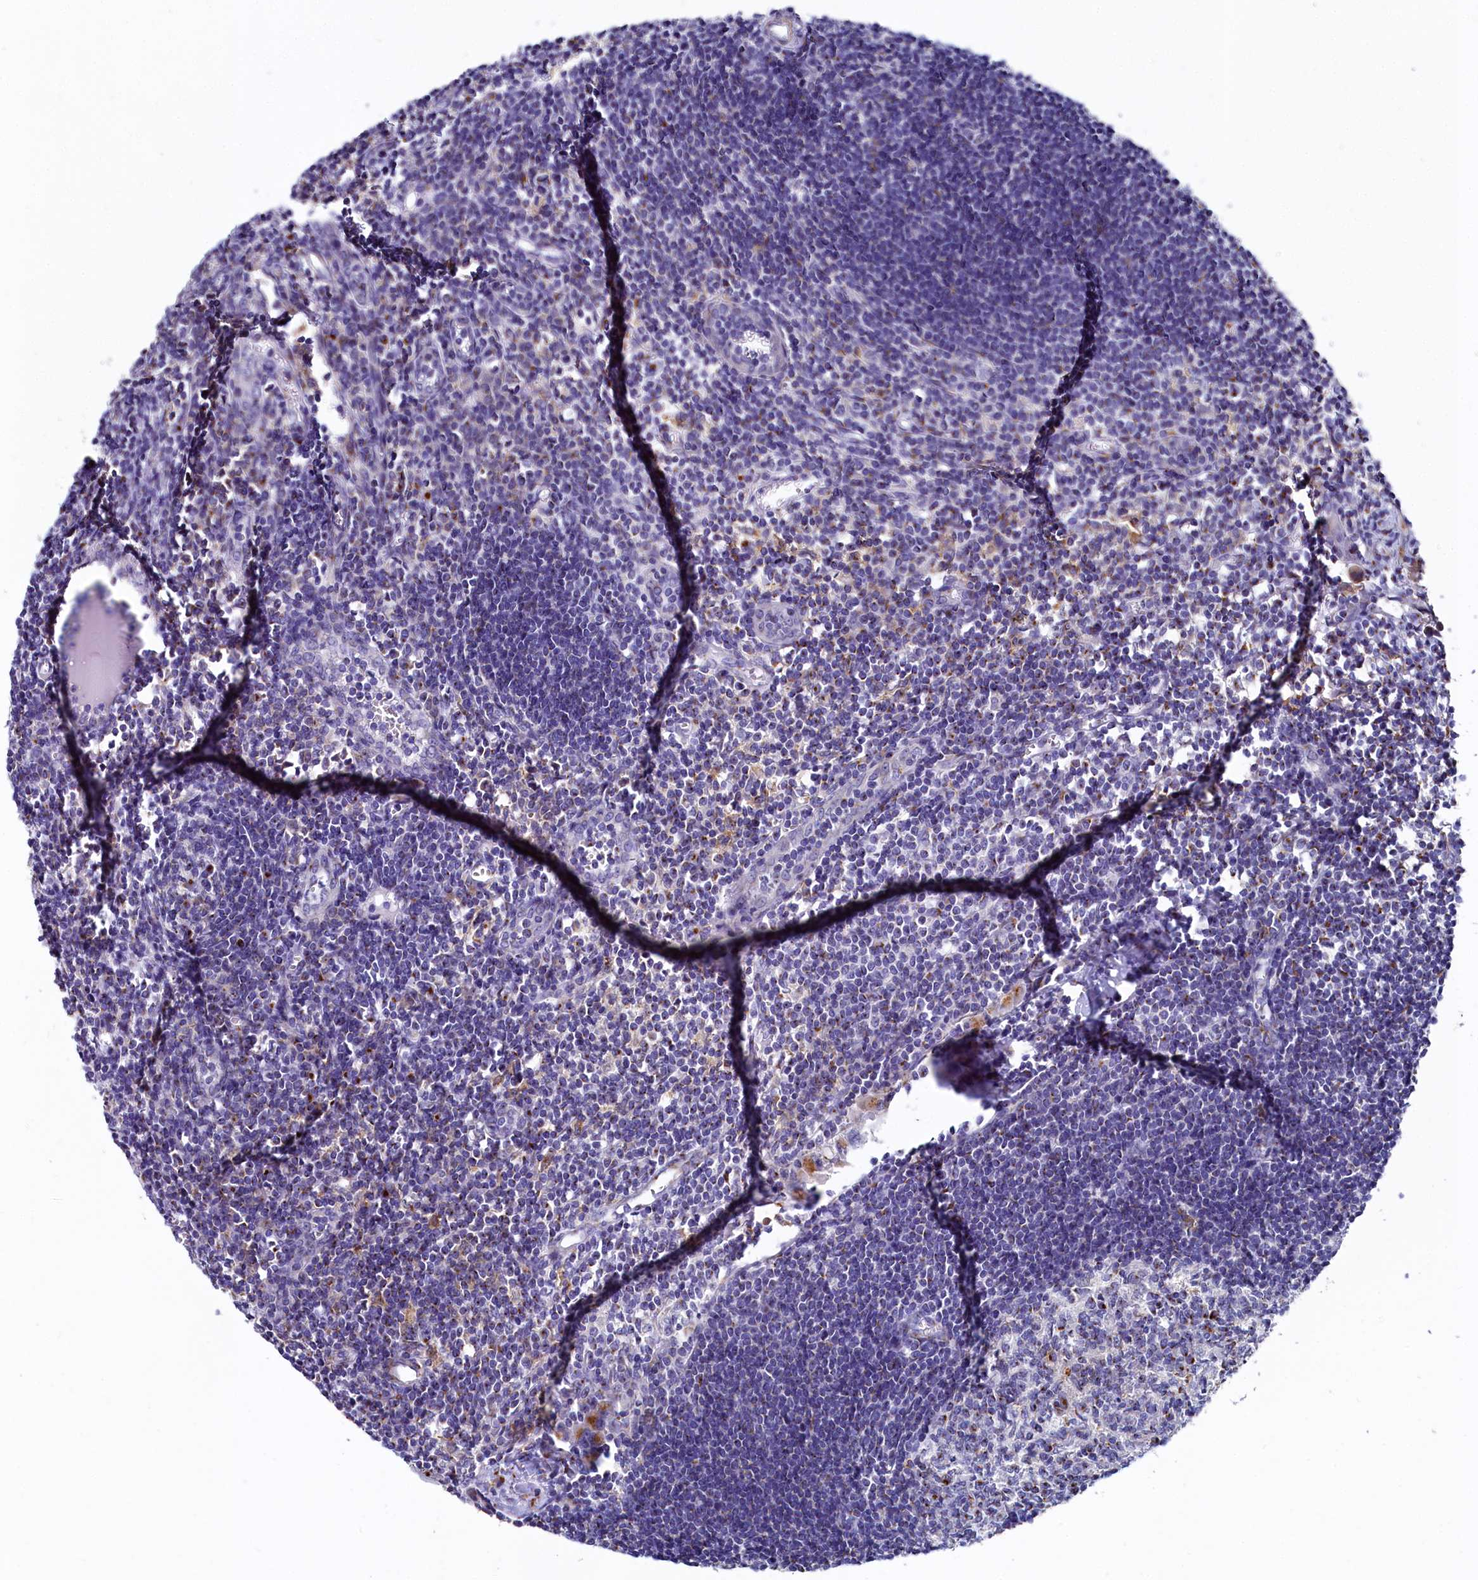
{"staining": {"intensity": "moderate", "quantity": "<25%", "location": "cytoplasmic/membranous"}, "tissue": "lymph node", "cell_type": "Germinal center cells", "image_type": "normal", "snomed": [{"axis": "morphology", "description": "Normal tissue, NOS"}, {"axis": "morphology", "description": "Malignant melanoma, Metastatic site"}, {"axis": "topography", "description": "Lymph node"}], "caption": "This is an image of IHC staining of benign lymph node, which shows moderate expression in the cytoplasmic/membranous of germinal center cells.", "gene": "BET1L", "patient": {"sex": "male", "age": 41}}